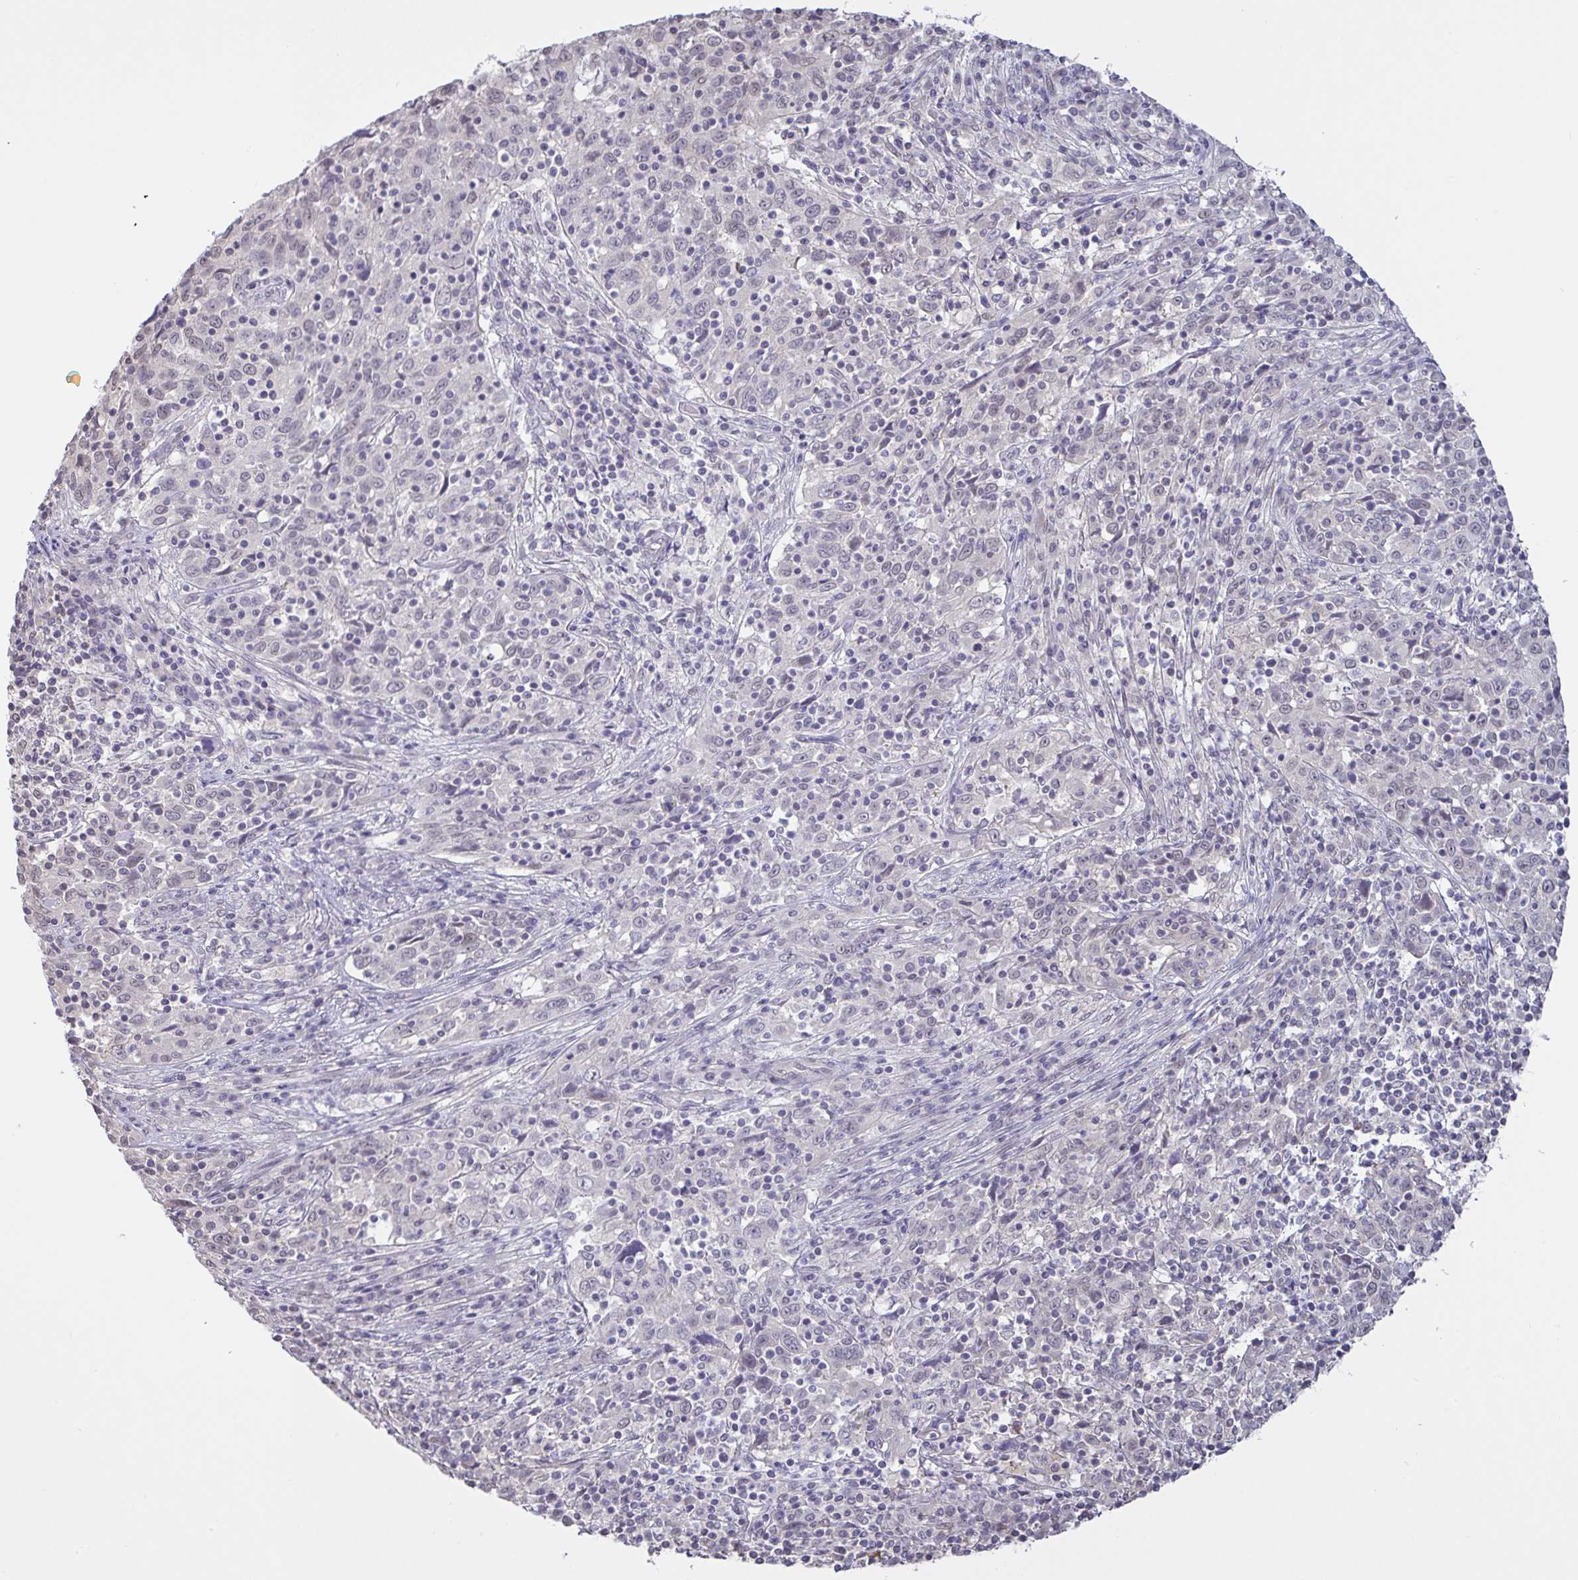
{"staining": {"intensity": "weak", "quantity": "<25%", "location": "nuclear"}, "tissue": "cervical cancer", "cell_type": "Tumor cells", "image_type": "cancer", "snomed": [{"axis": "morphology", "description": "Squamous cell carcinoma, NOS"}, {"axis": "topography", "description": "Cervix"}], "caption": "IHC photomicrograph of neoplastic tissue: human cervical cancer (squamous cell carcinoma) stained with DAB (3,3'-diaminobenzidine) exhibits no significant protein positivity in tumor cells.", "gene": "HYPK", "patient": {"sex": "female", "age": 46}}